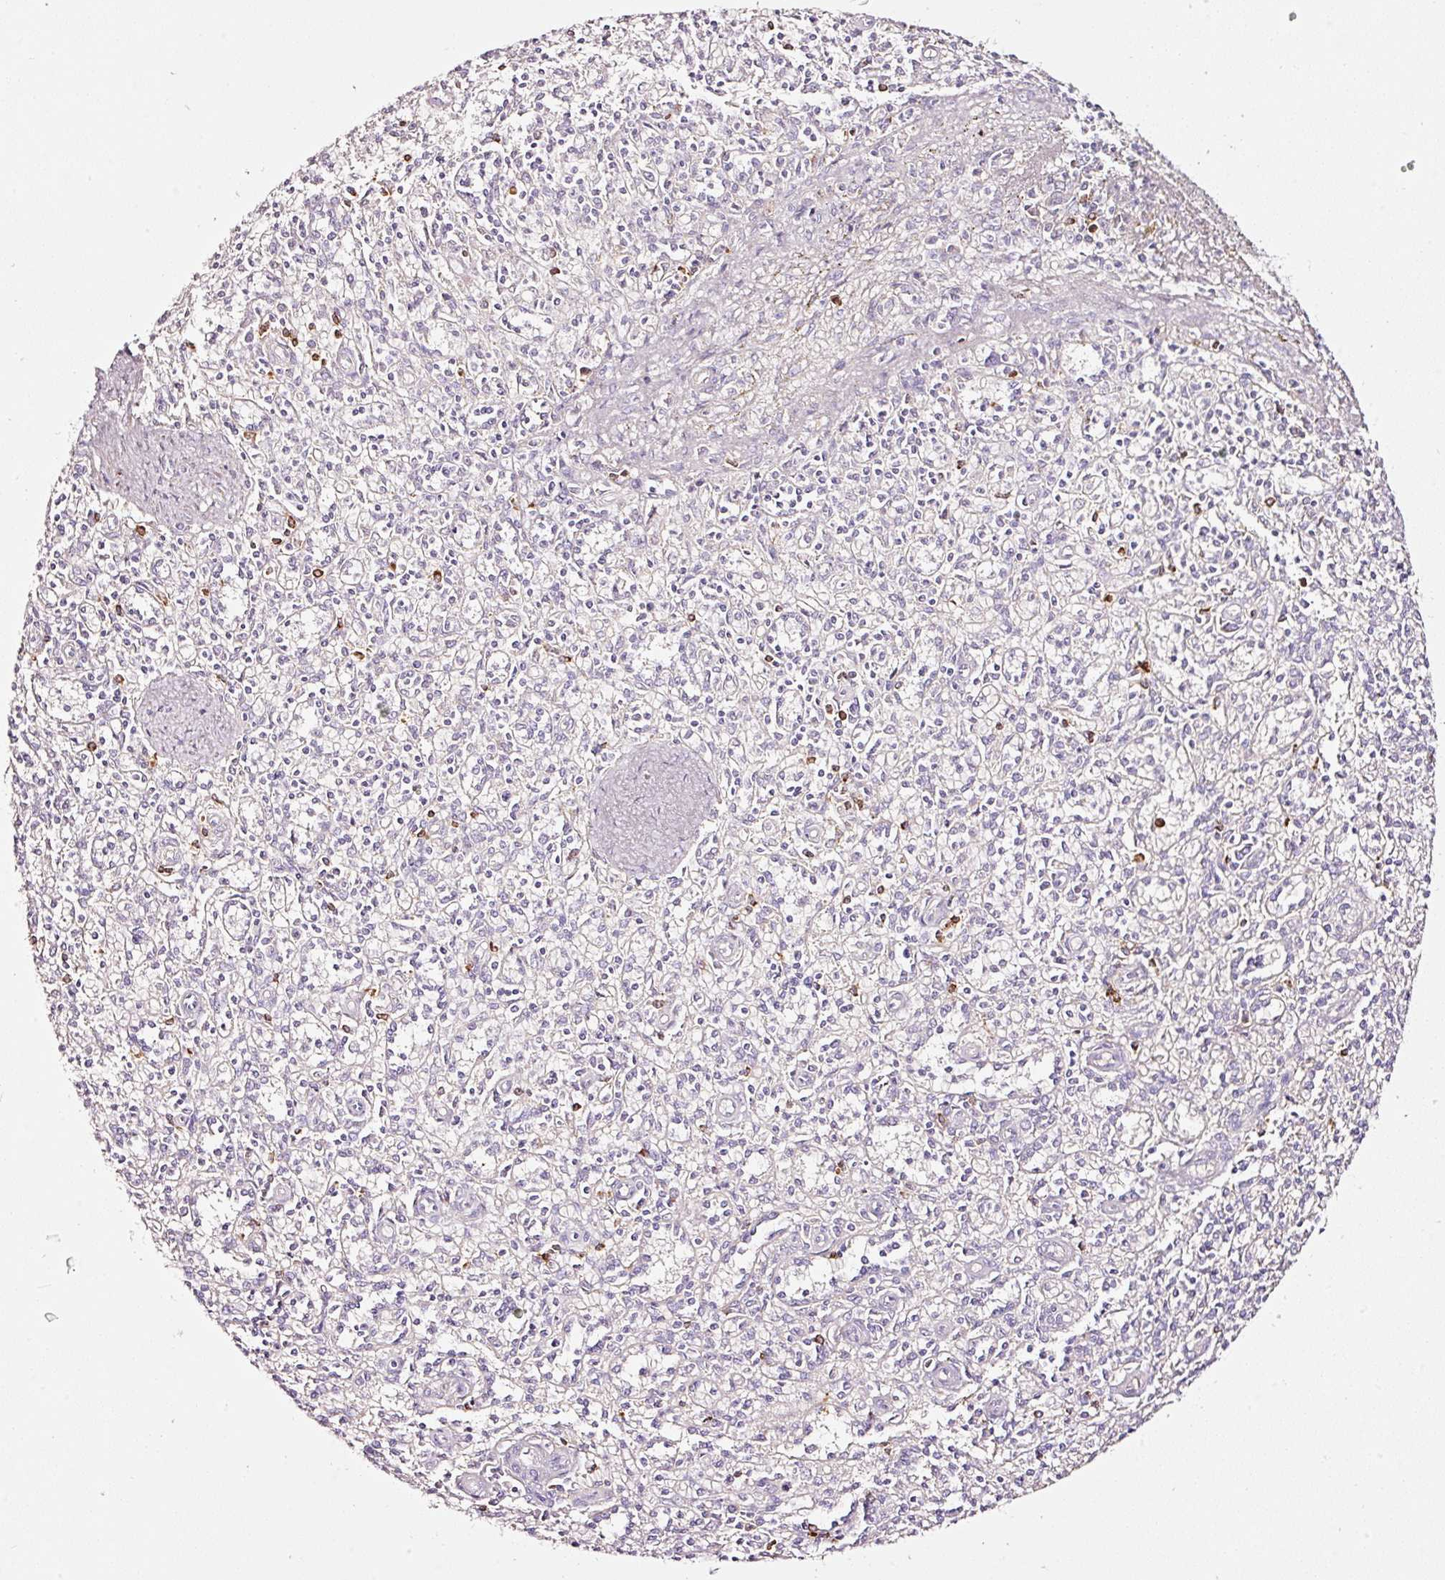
{"staining": {"intensity": "negative", "quantity": "none", "location": "none"}, "tissue": "spleen", "cell_type": "Cells in red pulp", "image_type": "normal", "snomed": [{"axis": "morphology", "description": "Normal tissue, NOS"}, {"axis": "topography", "description": "Spleen"}], "caption": "High magnification brightfield microscopy of unremarkable spleen stained with DAB (3,3'-diaminobenzidine) (brown) and counterstained with hematoxylin (blue): cells in red pulp show no significant expression. (DAB immunohistochemistry (IHC) visualized using brightfield microscopy, high magnification).", "gene": "CYB561A3", "patient": {"sex": "female", "age": 70}}